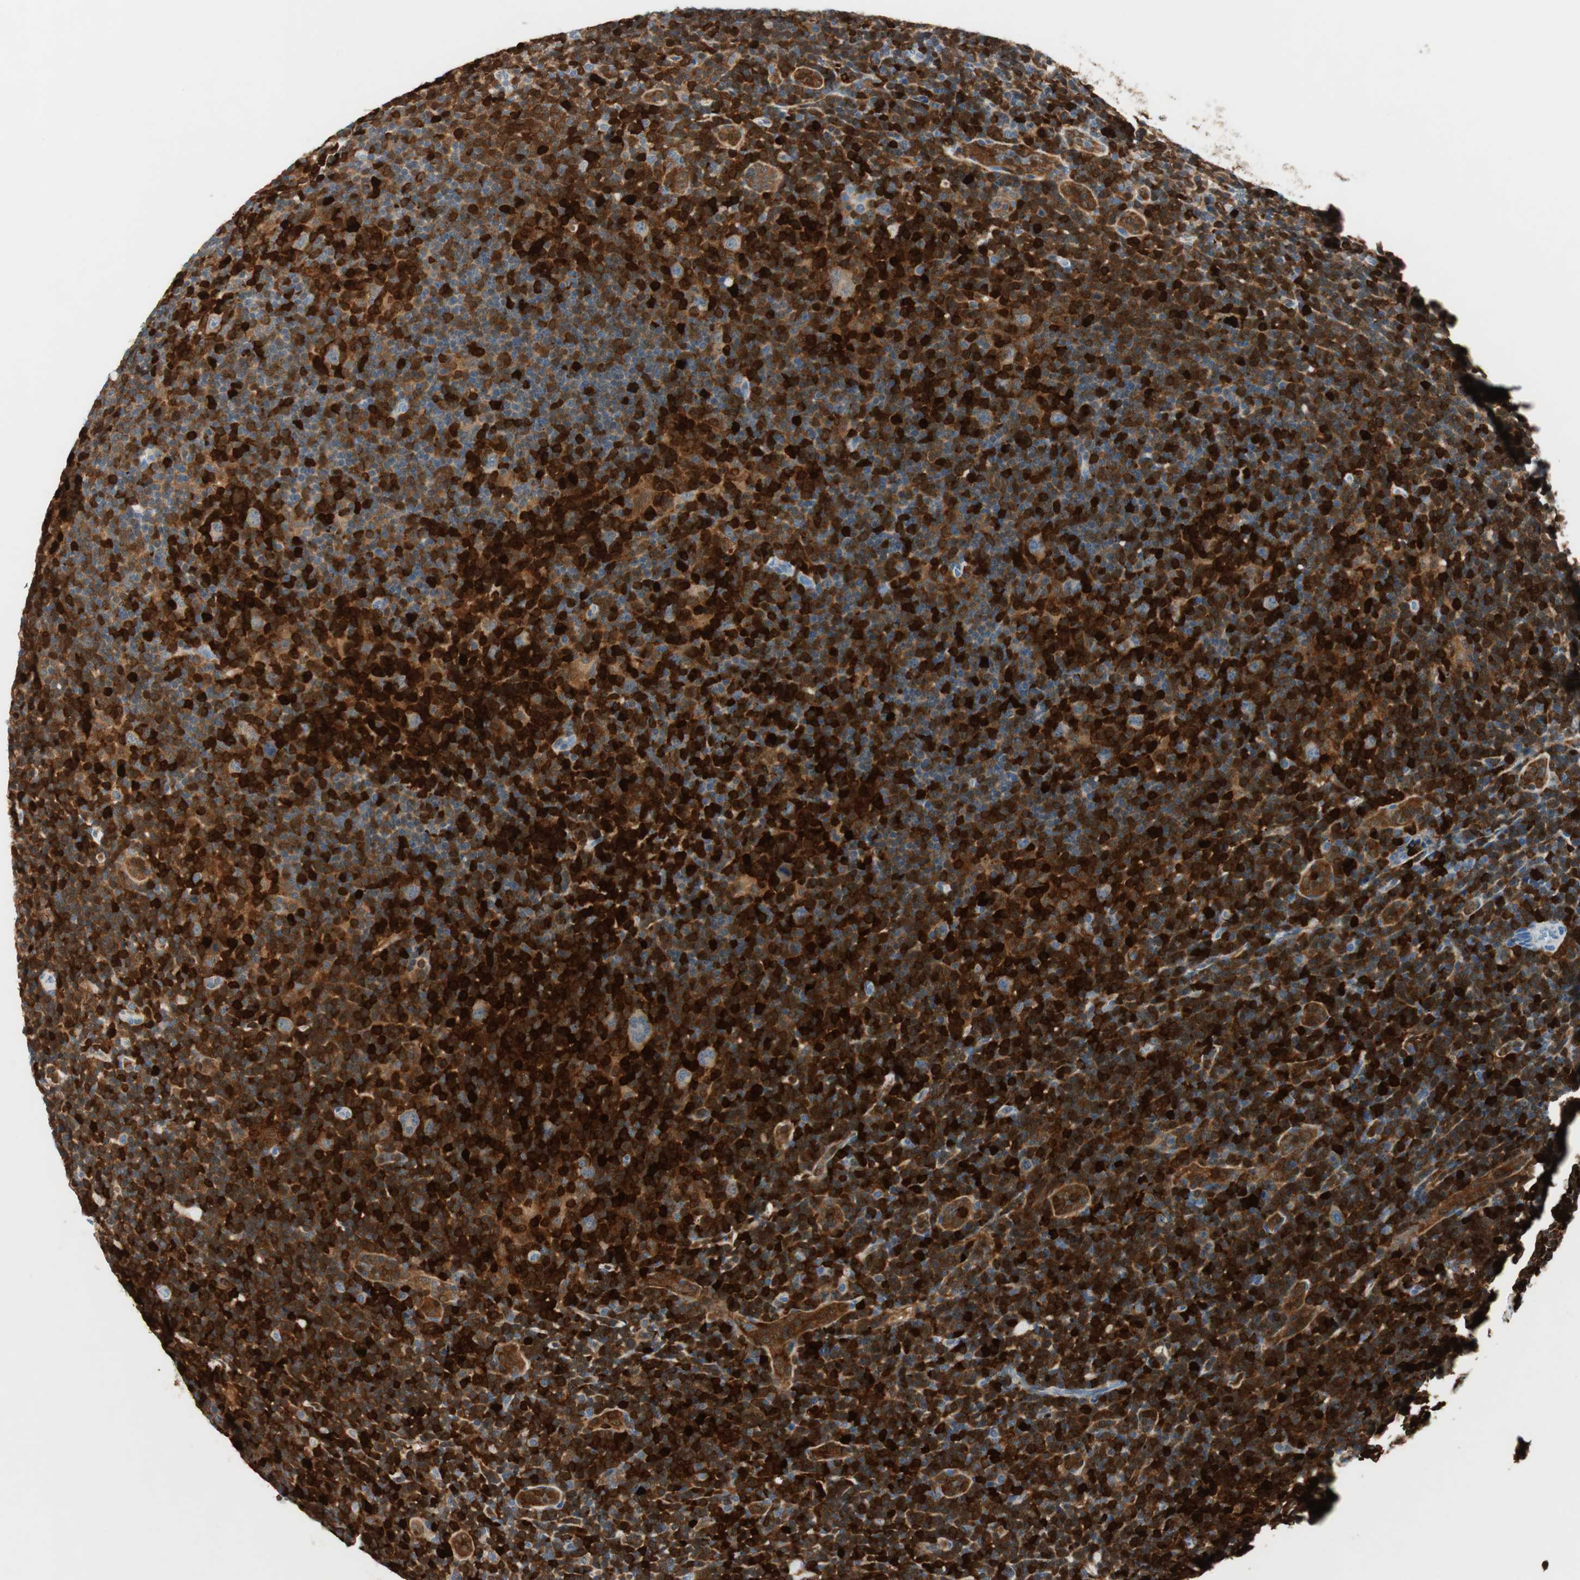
{"staining": {"intensity": "weak", "quantity": ">75%", "location": "cytoplasmic/membranous"}, "tissue": "lymphoma", "cell_type": "Tumor cells", "image_type": "cancer", "snomed": [{"axis": "morphology", "description": "Hodgkin's disease, NOS"}, {"axis": "topography", "description": "Lymph node"}], "caption": "Weak cytoplasmic/membranous staining is seen in about >75% of tumor cells in lymphoma. (DAB = brown stain, brightfield microscopy at high magnification).", "gene": "COTL1", "patient": {"sex": "female", "age": 57}}